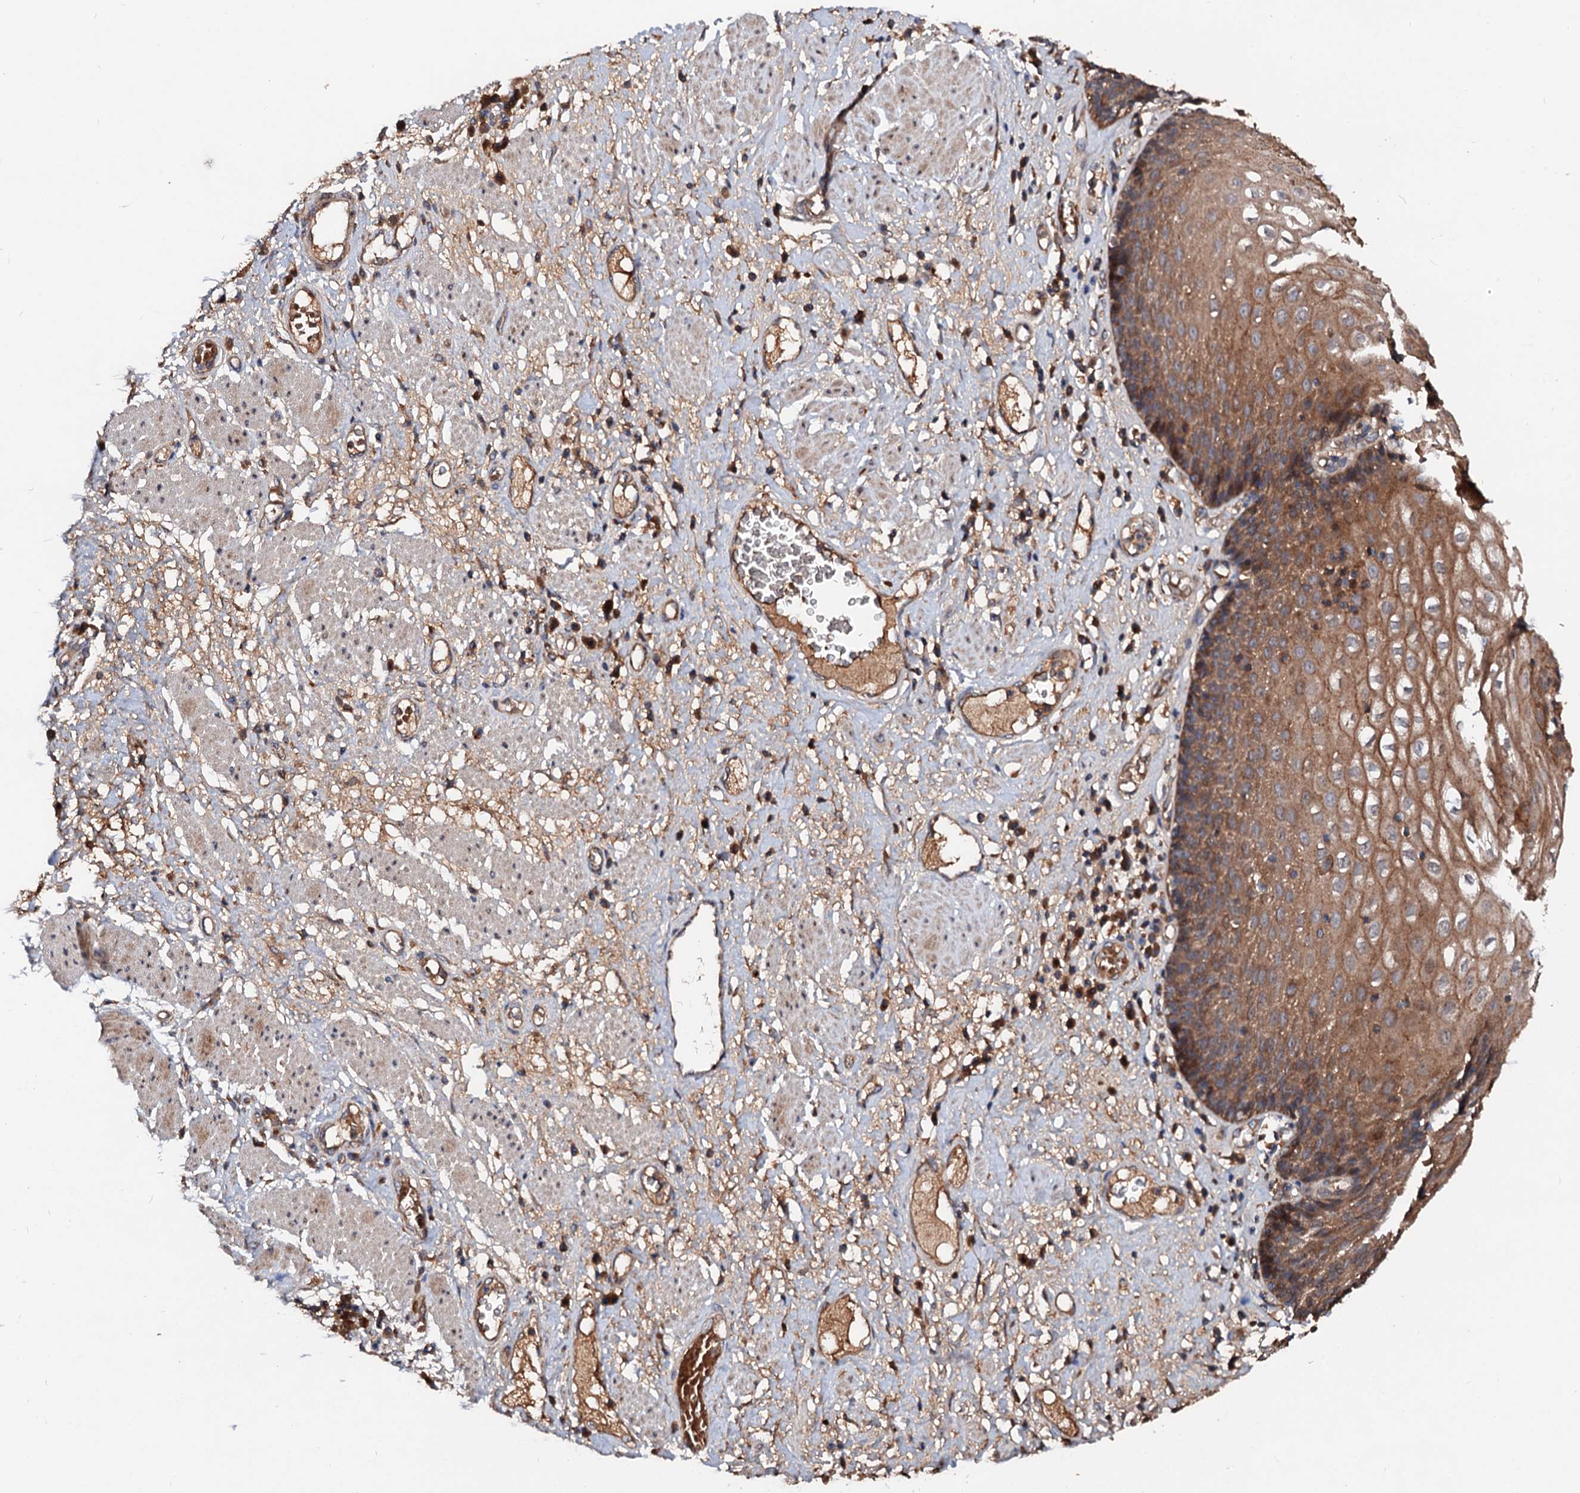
{"staining": {"intensity": "moderate", "quantity": ">75%", "location": "cytoplasmic/membranous"}, "tissue": "esophagus", "cell_type": "Squamous epithelial cells", "image_type": "normal", "snomed": [{"axis": "morphology", "description": "Normal tissue, NOS"}, {"axis": "morphology", "description": "Adenocarcinoma, NOS"}, {"axis": "topography", "description": "Esophagus"}], "caption": "A micrograph showing moderate cytoplasmic/membranous staining in about >75% of squamous epithelial cells in benign esophagus, as visualized by brown immunohistochemical staining.", "gene": "EXTL1", "patient": {"sex": "male", "age": 62}}